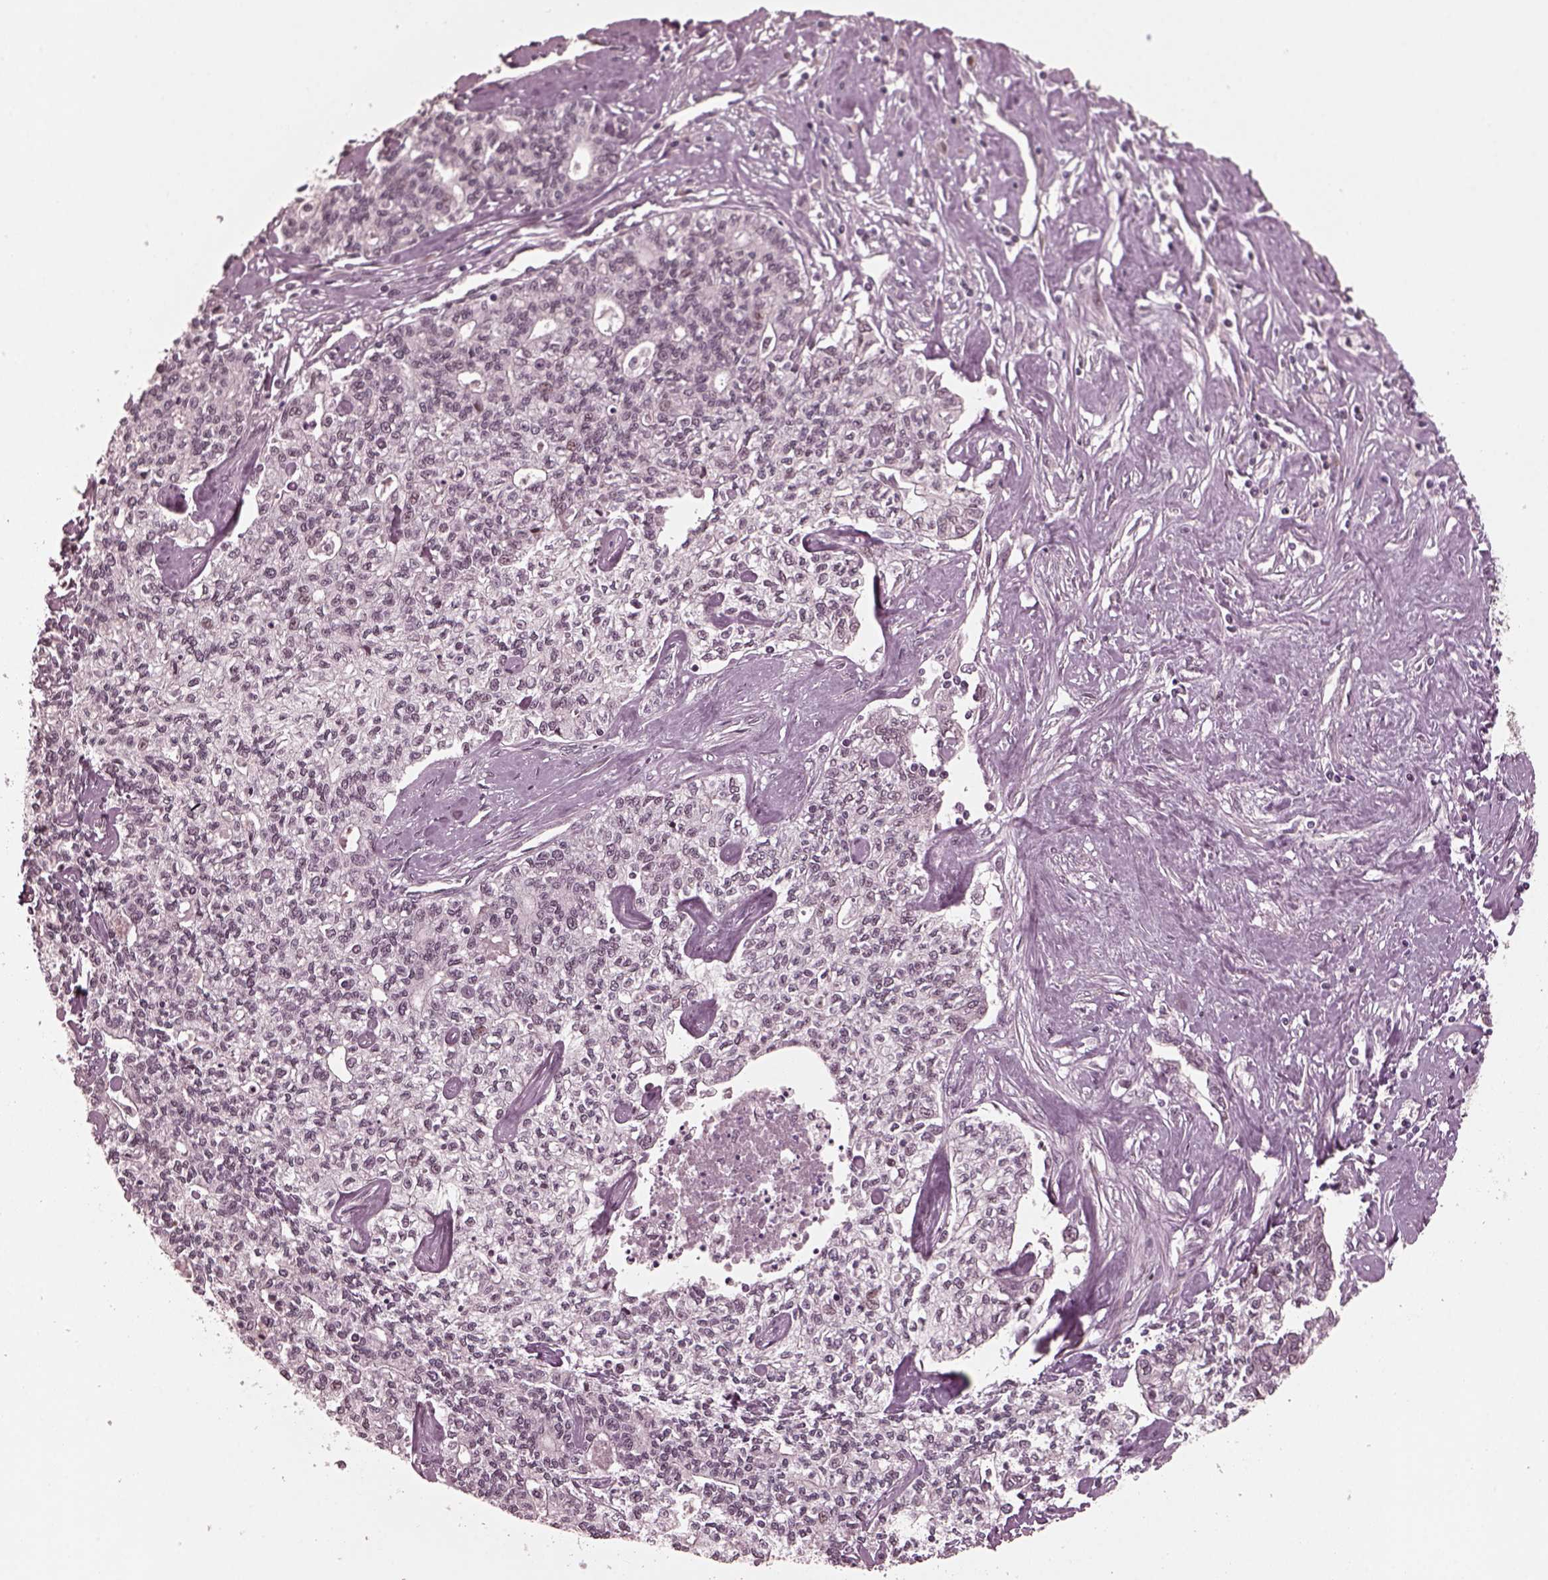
{"staining": {"intensity": "negative", "quantity": "none", "location": "none"}, "tissue": "liver cancer", "cell_type": "Tumor cells", "image_type": "cancer", "snomed": [{"axis": "morphology", "description": "Cholangiocarcinoma"}, {"axis": "topography", "description": "Liver"}], "caption": "The micrograph exhibits no staining of tumor cells in liver cancer (cholangiocarcinoma).", "gene": "TRIB3", "patient": {"sex": "female", "age": 61}}